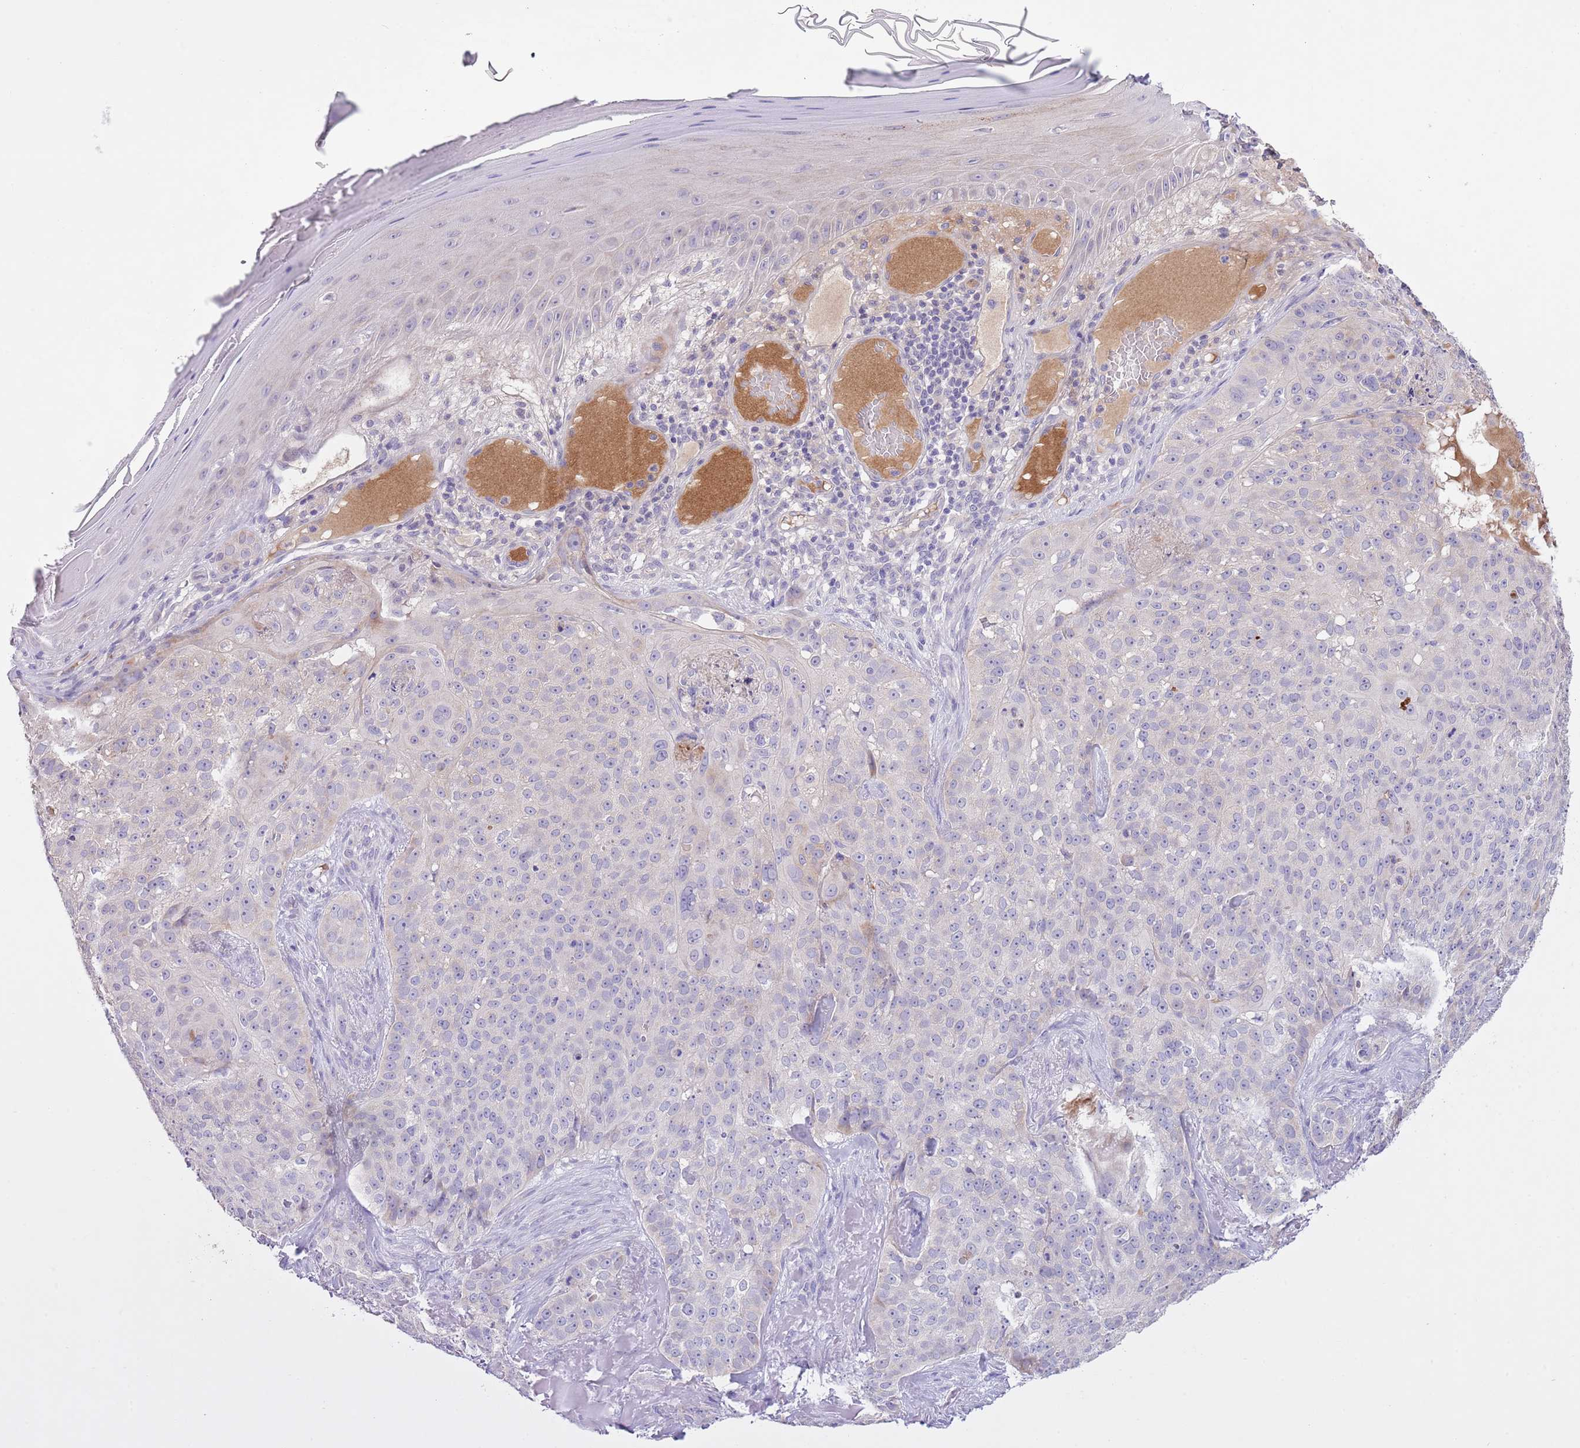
{"staining": {"intensity": "negative", "quantity": "none", "location": "none"}, "tissue": "skin cancer", "cell_type": "Tumor cells", "image_type": "cancer", "snomed": [{"axis": "morphology", "description": "Basal cell carcinoma"}, {"axis": "topography", "description": "Skin"}], "caption": "Human skin cancer (basal cell carcinoma) stained for a protein using IHC reveals no expression in tumor cells.", "gene": "CLEC2A", "patient": {"sex": "female", "age": 92}}